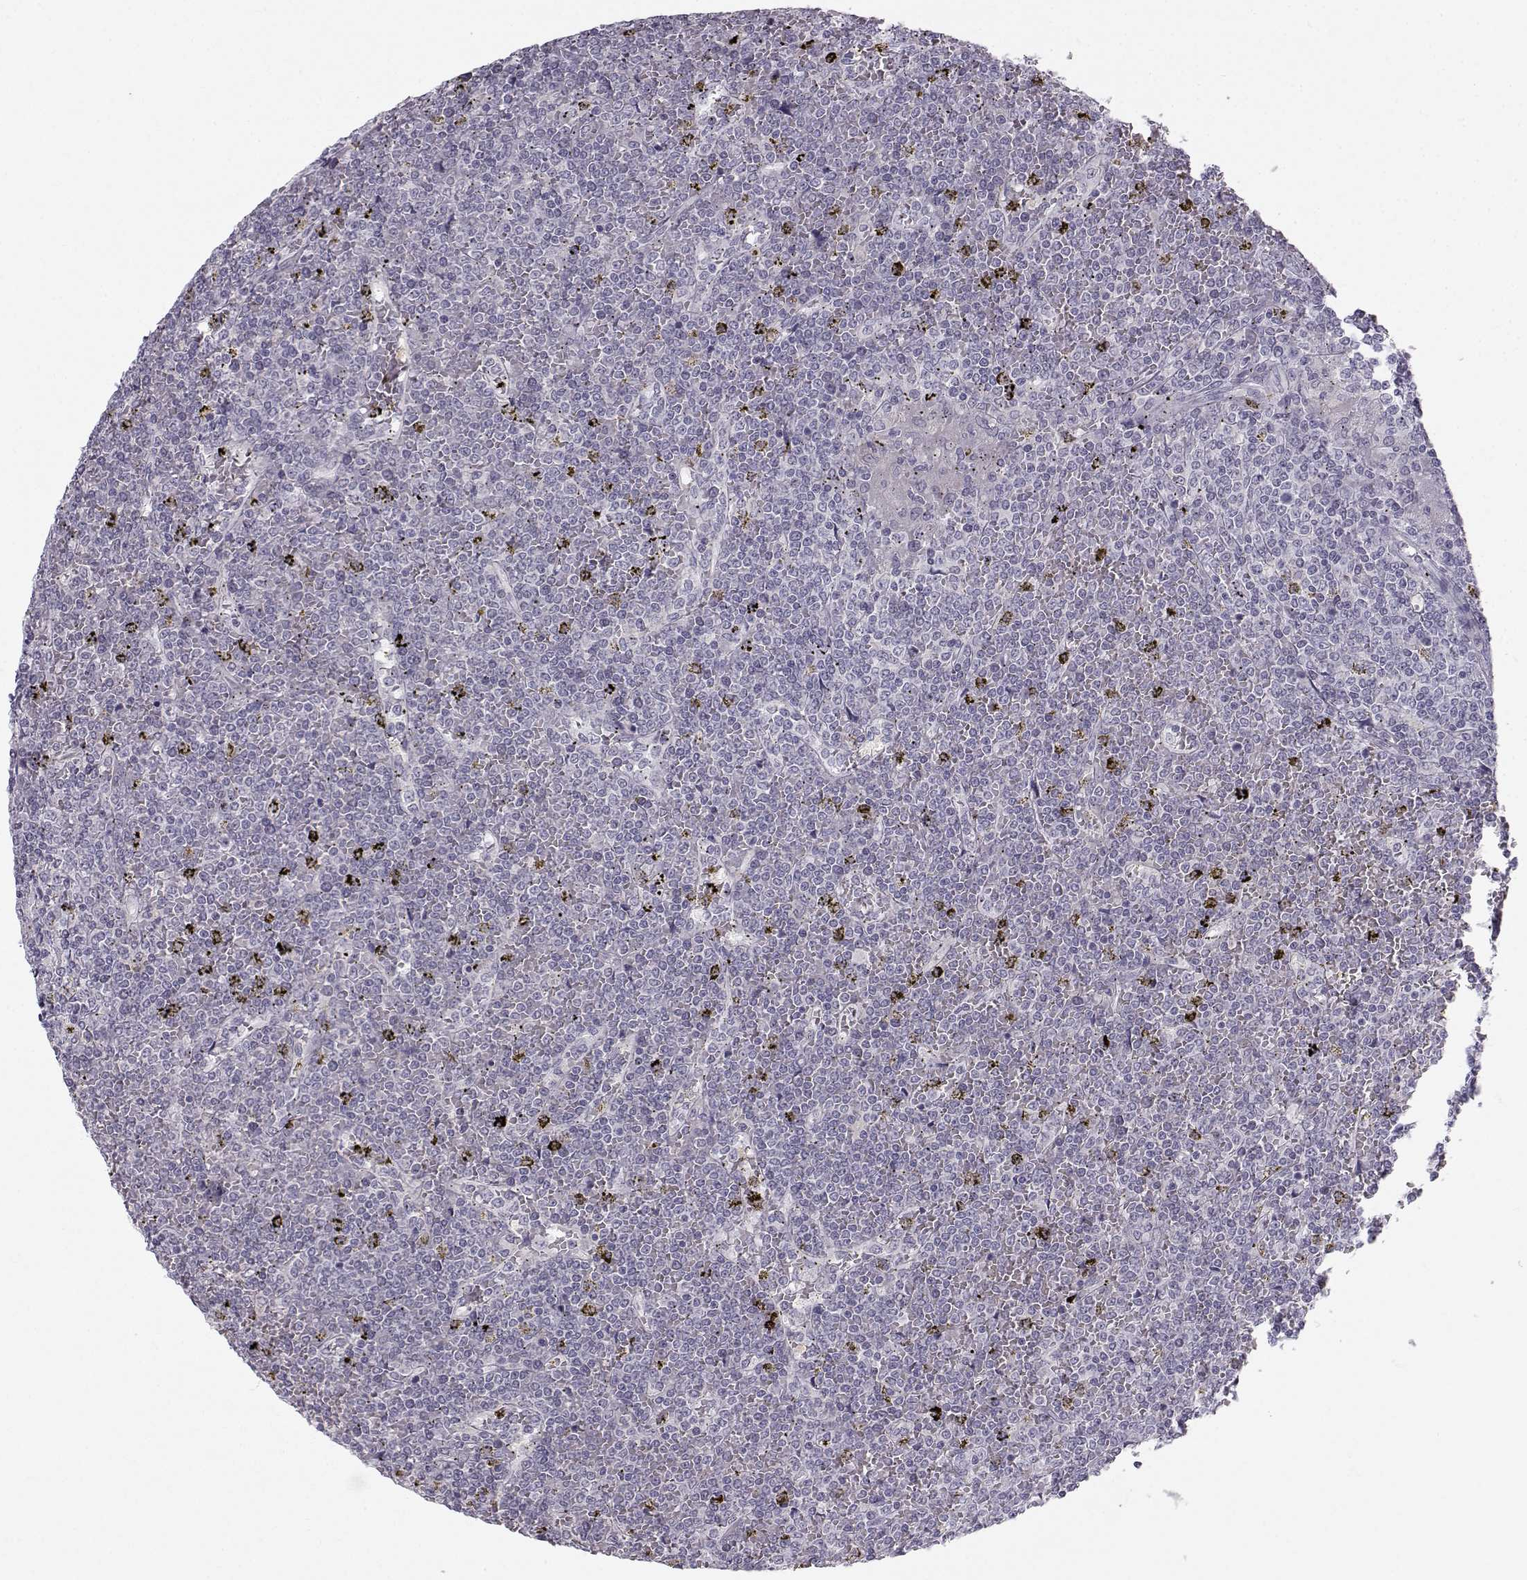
{"staining": {"intensity": "negative", "quantity": "none", "location": "none"}, "tissue": "lymphoma", "cell_type": "Tumor cells", "image_type": "cancer", "snomed": [{"axis": "morphology", "description": "Malignant lymphoma, non-Hodgkin's type, Low grade"}, {"axis": "topography", "description": "Spleen"}], "caption": "DAB immunohistochemical staining of malignant lymphoma, non-Hodgkin's type (low-grade) reveals no significant staining in tumor cells.", "gene": "ZNF185", "patient": {"sex": "female", "age": 19}}